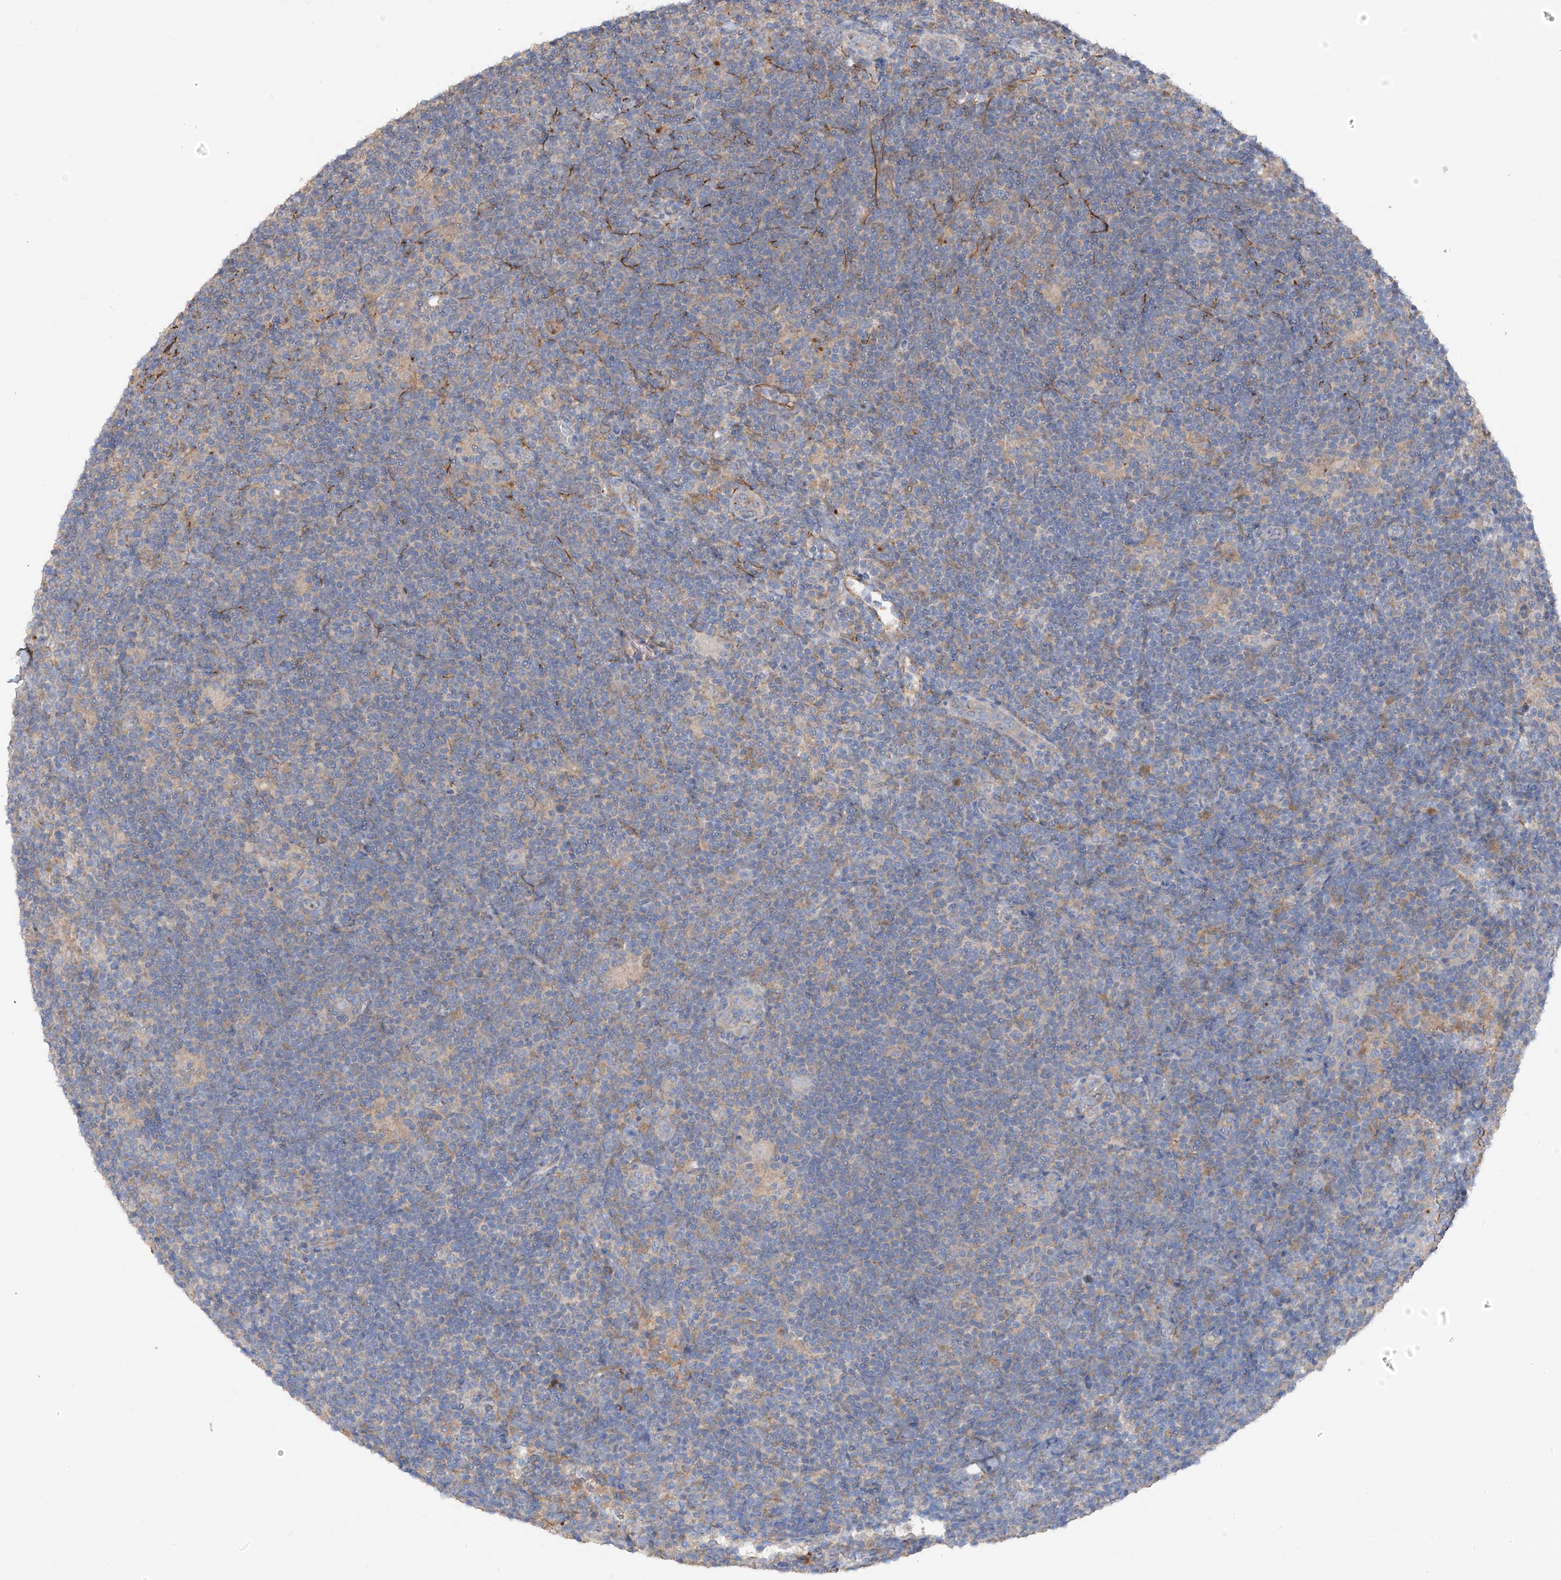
{"staining": {"intensity": "negative", "quantity": "none", "location": "none"}, "tissue": "lymphoma", "cell_type": "Tumor cells", "image_type": "cancer", "snomed": [{"axis": "morphology", "description": "Hodgkin's disease, NOS"}, {"axis": "topography", "description": "Lymph node"}], "caption": "This is an IHC image of human lymphoma. There is no staining in tumor cells.", "gene": "GALNTL6", "patient": {"sex": "female", "age": 57}}